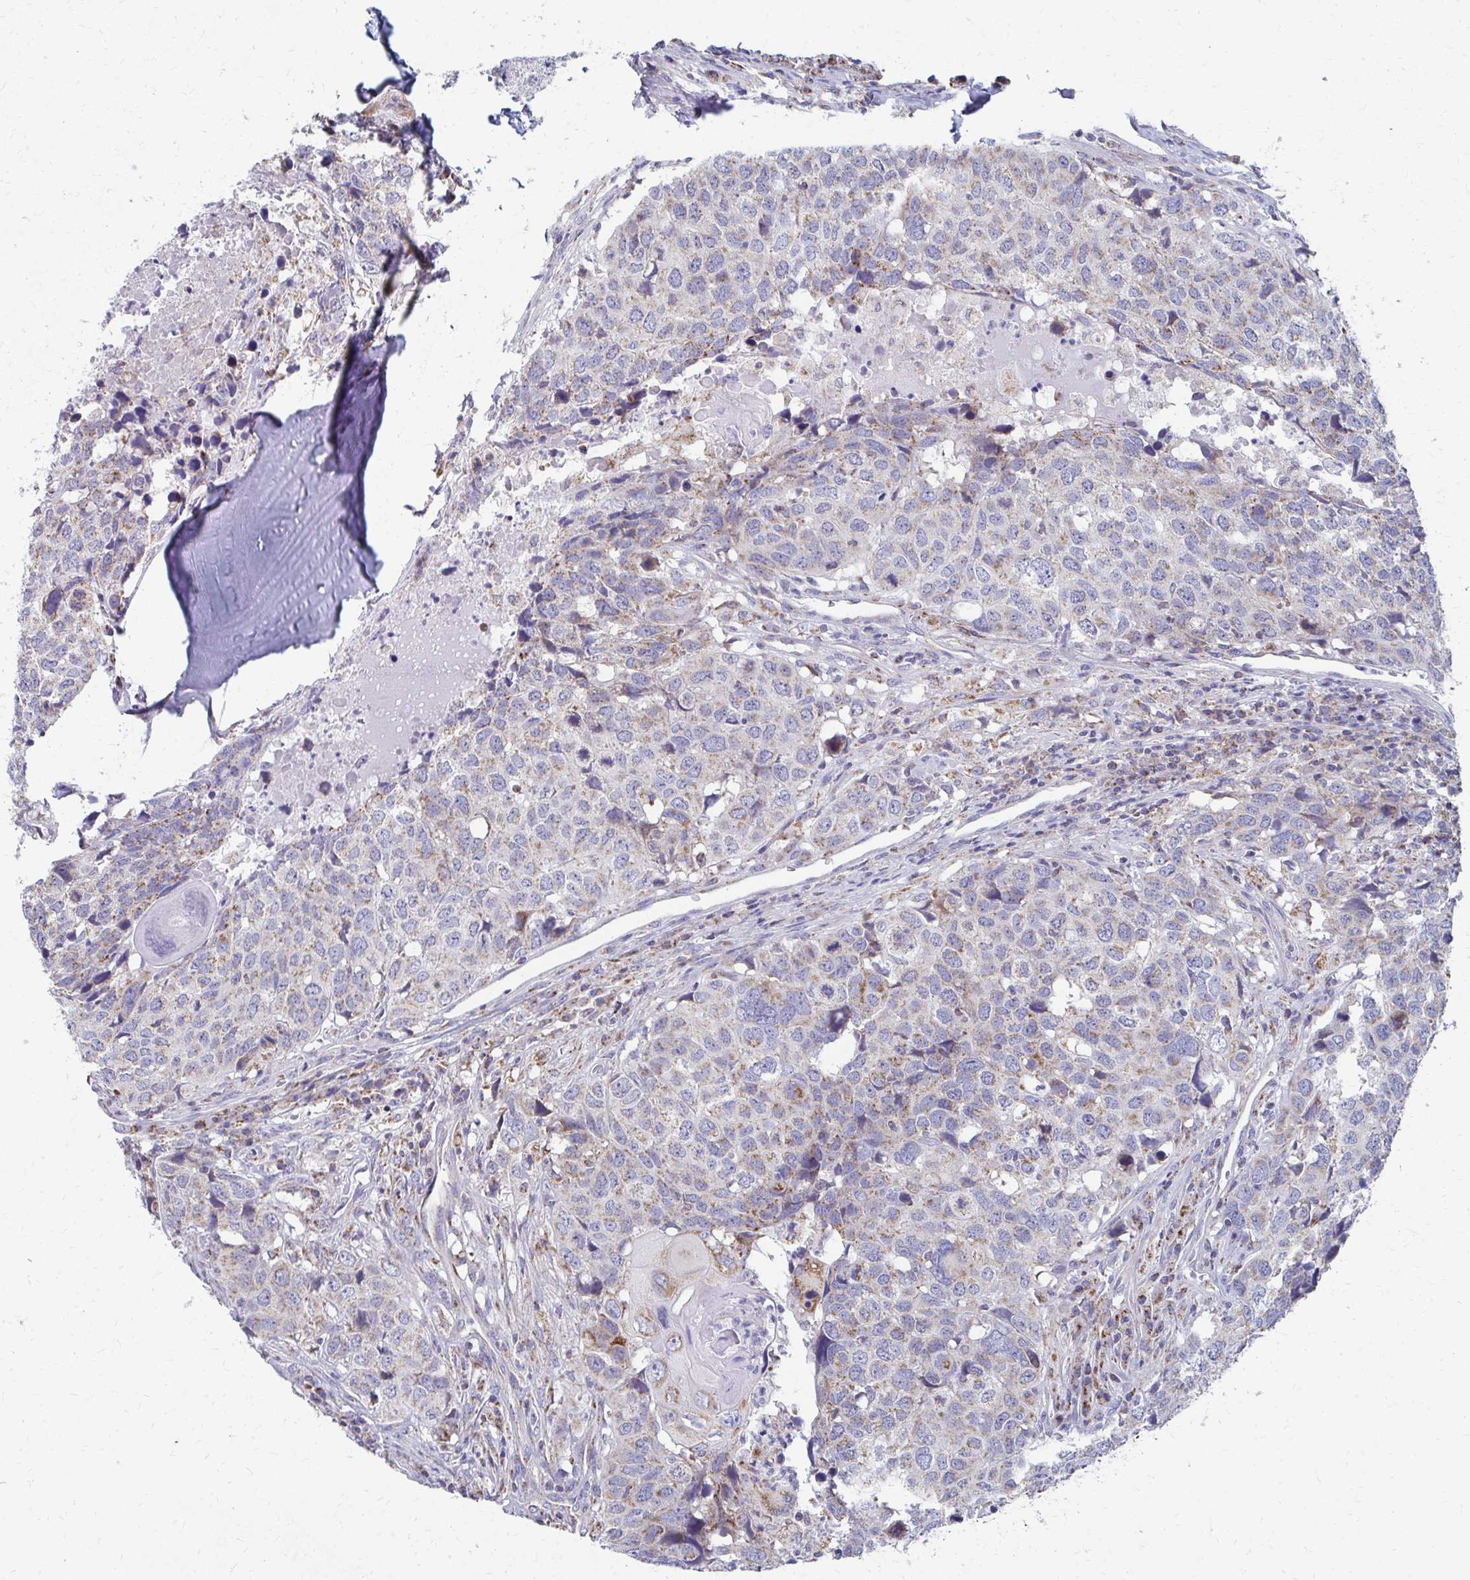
{"staining": {"intensity": "weak", "quantity": "25%-75%", "location": "cytoplasmic/membranous"}, "tissue": "head and neck cancer", "cell_type": "Tumor cells", "image_type": "cancer", "snomed": [{"axis": "morphology", "description": "Normal tissue, NOS"}, {"axis": "morphology", "description": "Squamous cell carcinoma, NOS"}, {"axis": "topography", "description": "Skeletal muscle"}, {"axis": "topography", "description": "Vascular tissue"}, {"axis": "topography", "description": "Peripheral nerve tissue"}, {"axis": "topography", "description": "Head-Neck"}], "caption": "Weak cytoplasmic/membranous expression is seen in approximately 25%-75% of tumor cells in head and neck cancer (squamous cell carcinoma).", "gene": "RCC1L", "patient": {"sex": "male", "age": 66}}